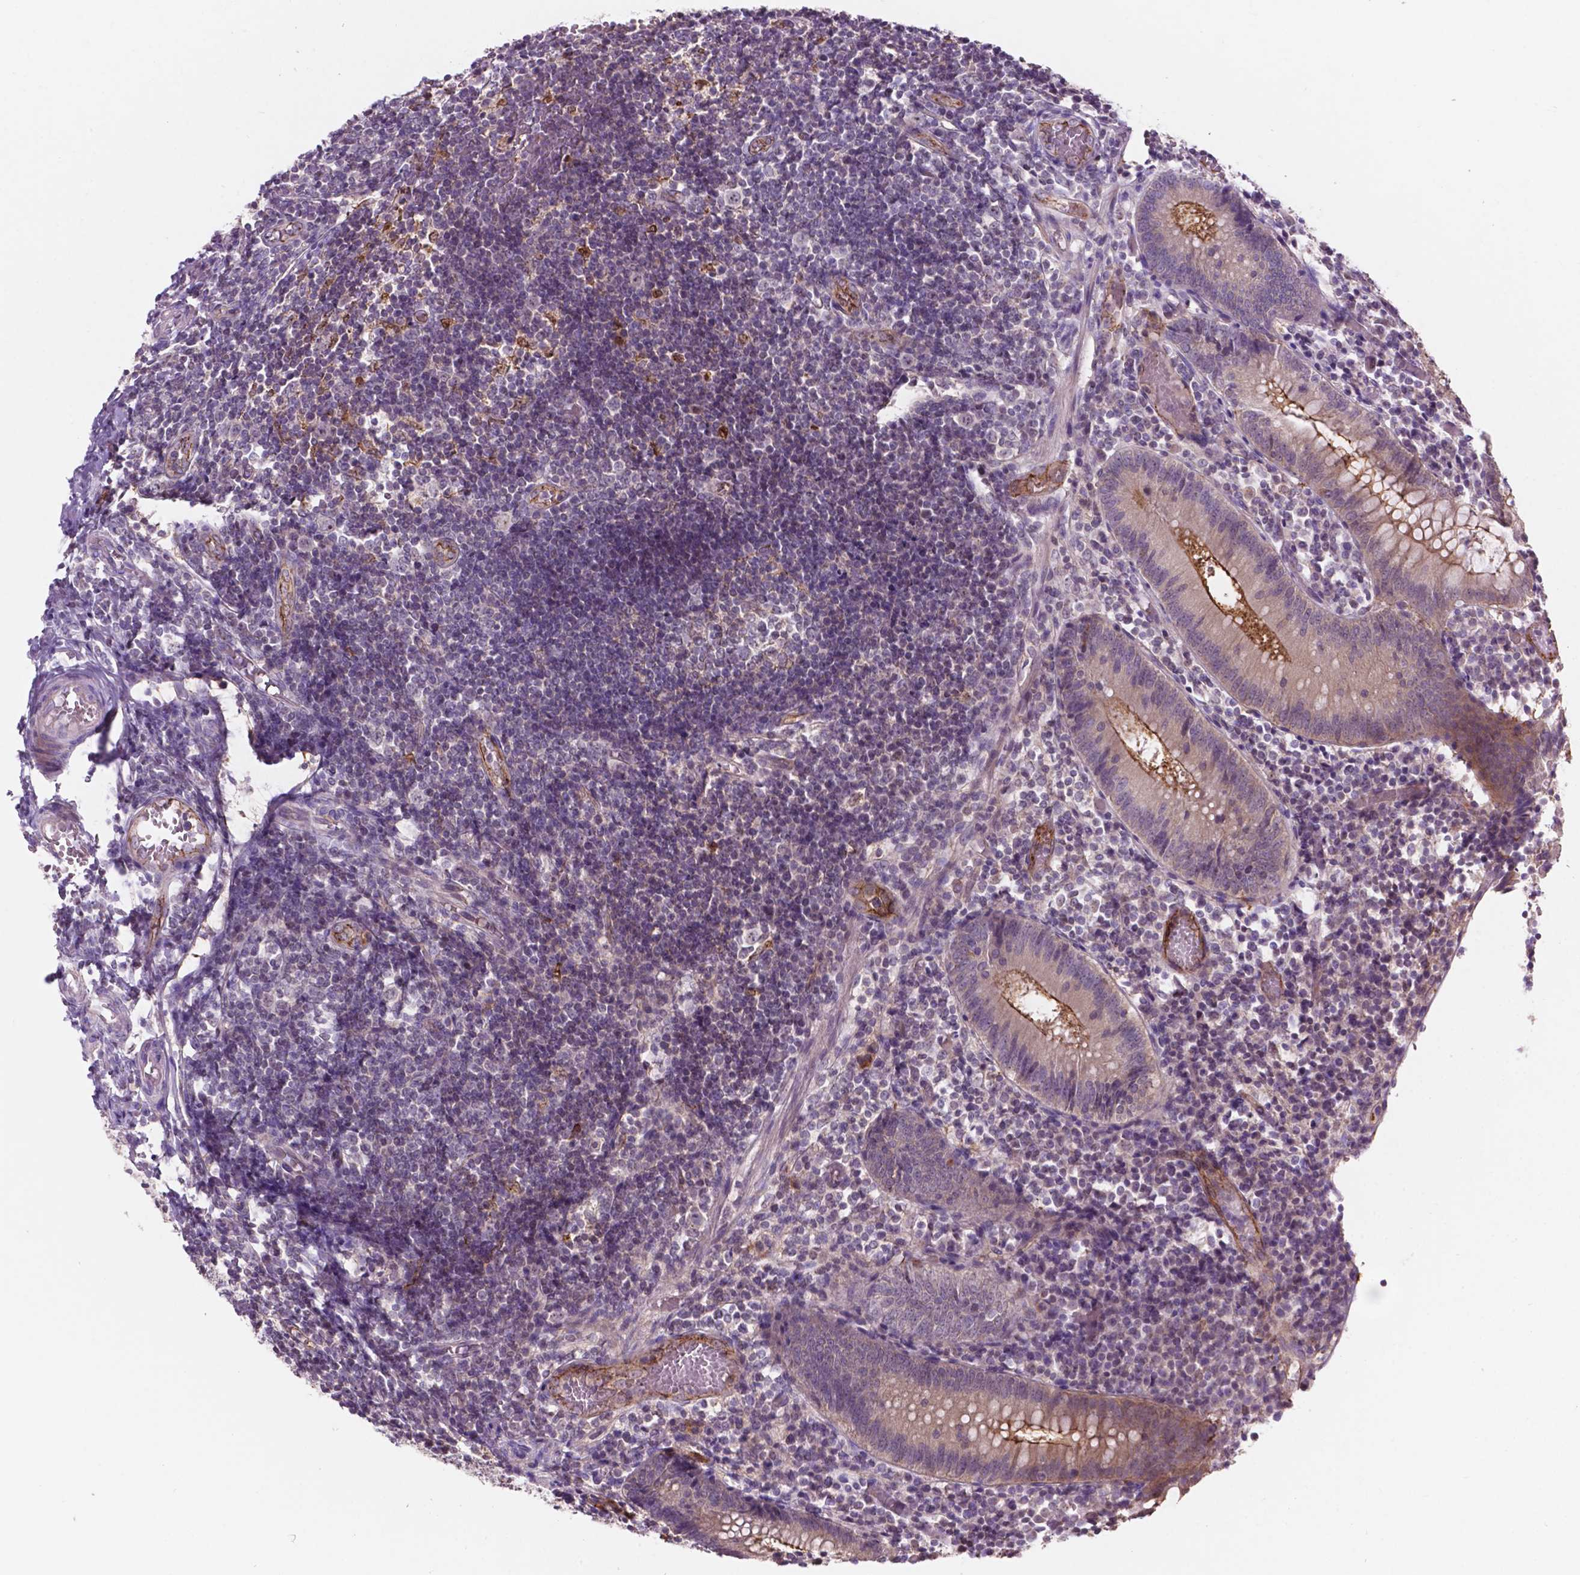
{"staining": {"intensity": "moderate", "quantity": "<25%", "location": "cytoplasmic/membranous"}, "tissue": "appendix", "cell_type": "Glandular cells", "image_type": "normal", "snomed": [{"axis": "morphology", "description": "Normal tissue, NOS"}, {"axis": "topography", "description": "Appendix"}], "caption": "The immunohistochemical stain shows moderate cytoplasmic/membranous staining in glandular cells of unremarkable appendix. (brown staining indicates protein expression, while blue staining denotes nuclei).", "gene": "ARL5C", "patient": {"sex": "female", "age": 32}}